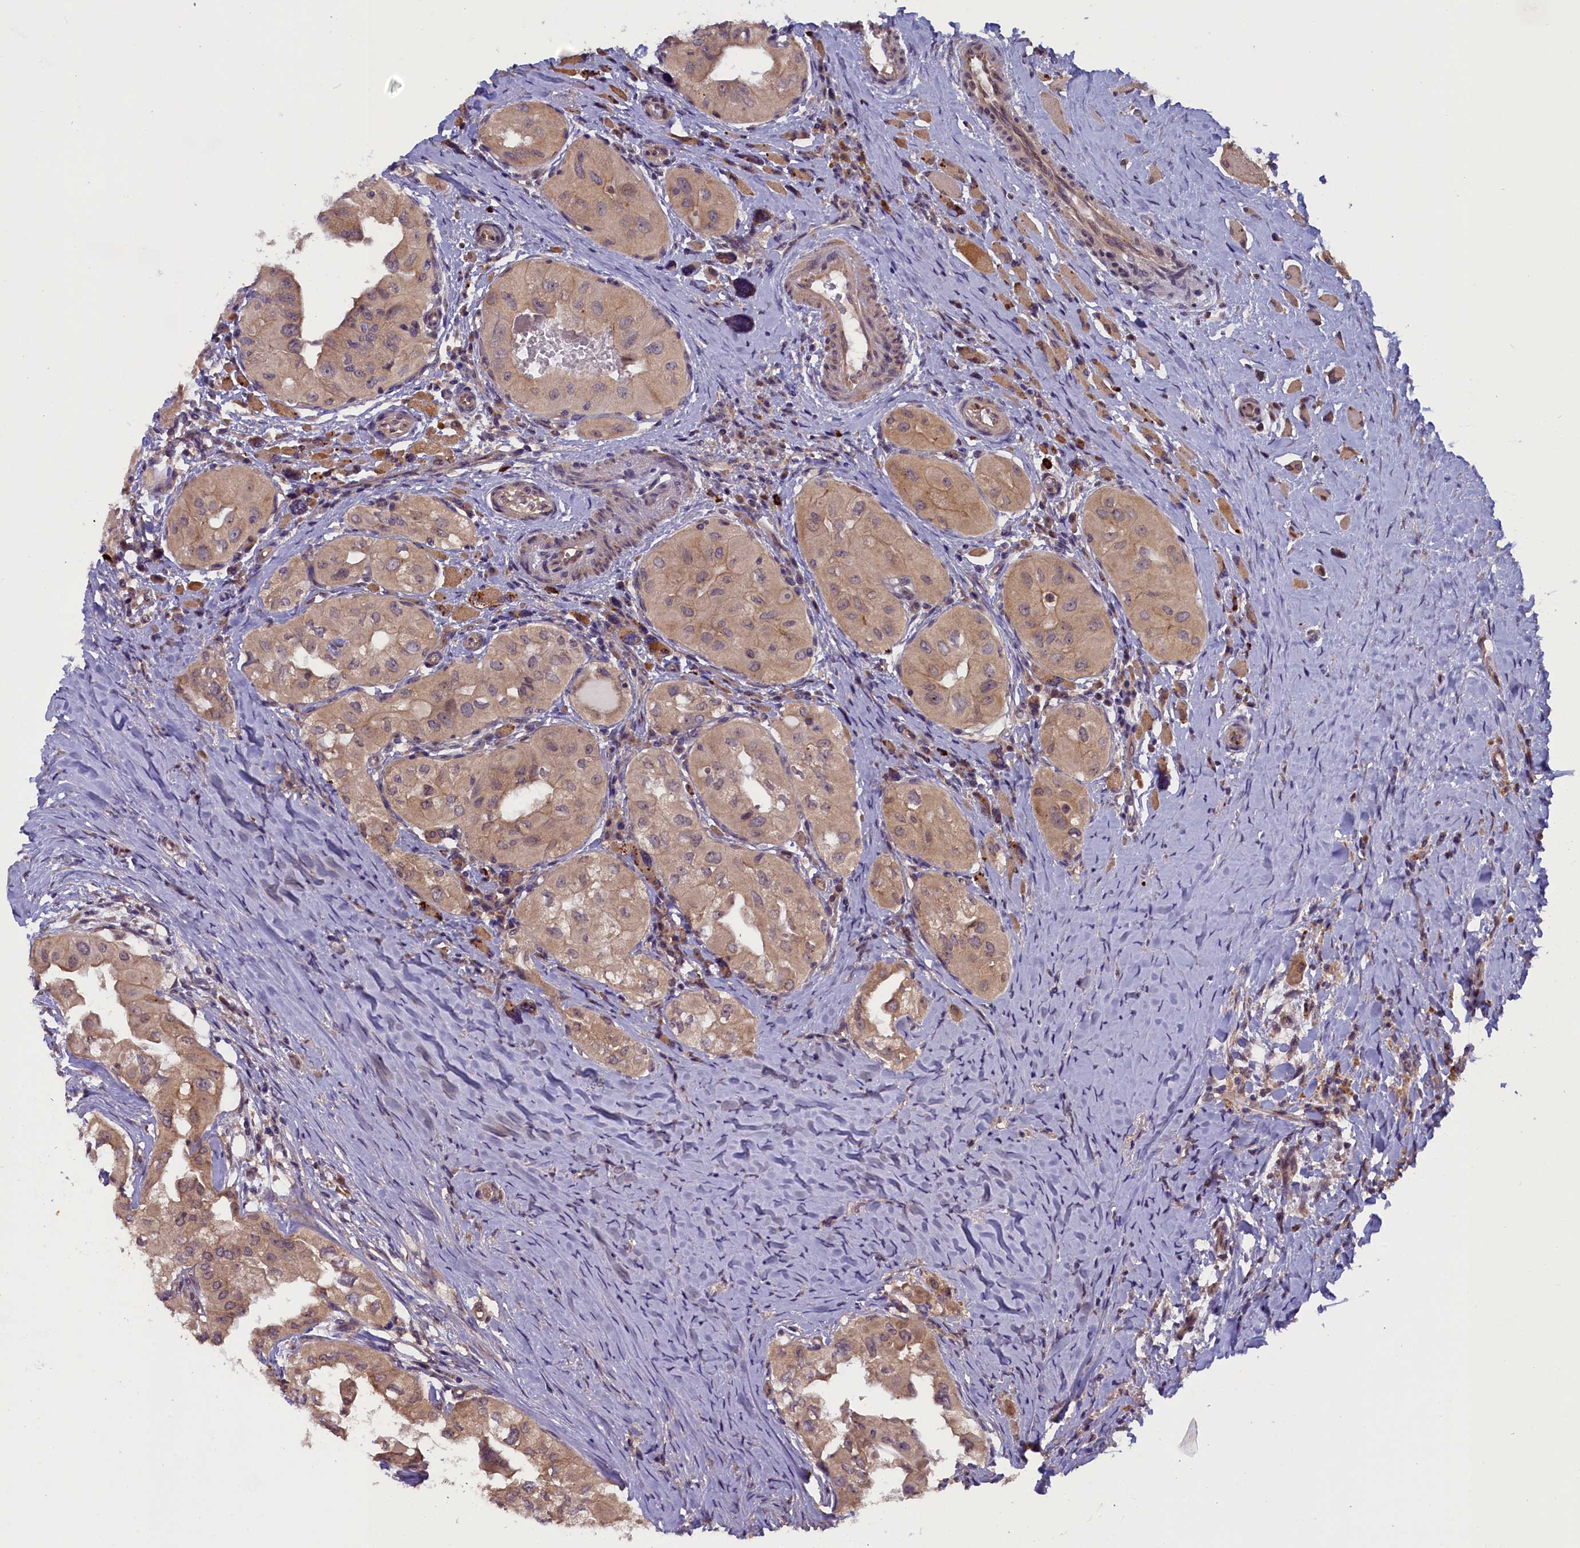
{"staining": {"intensity": "weak", "quantity": ">75%", "location": "cytoplasmic/membranous"}, "tissue": "thyroid cancer", "cell_type": "Tumor cells", "image_type": "cancer", "snomed": [{"axis": "morphology", "description": "Papillary adenocarcinoma, NOS"}, {"axis": "topography", "description": "Thyroid gland"}], "caption": "DAB immunohistochemical staining of human thyroid cancer (papillary adenocarcinoma) shows weak cytoplasmic/membranous protein positivity in about >75% of tumor cells. (IHC, brightfield microscopy, high magnification).", "gene": "CCDC9B", "patient": {"sex": "female", "age": 59}}